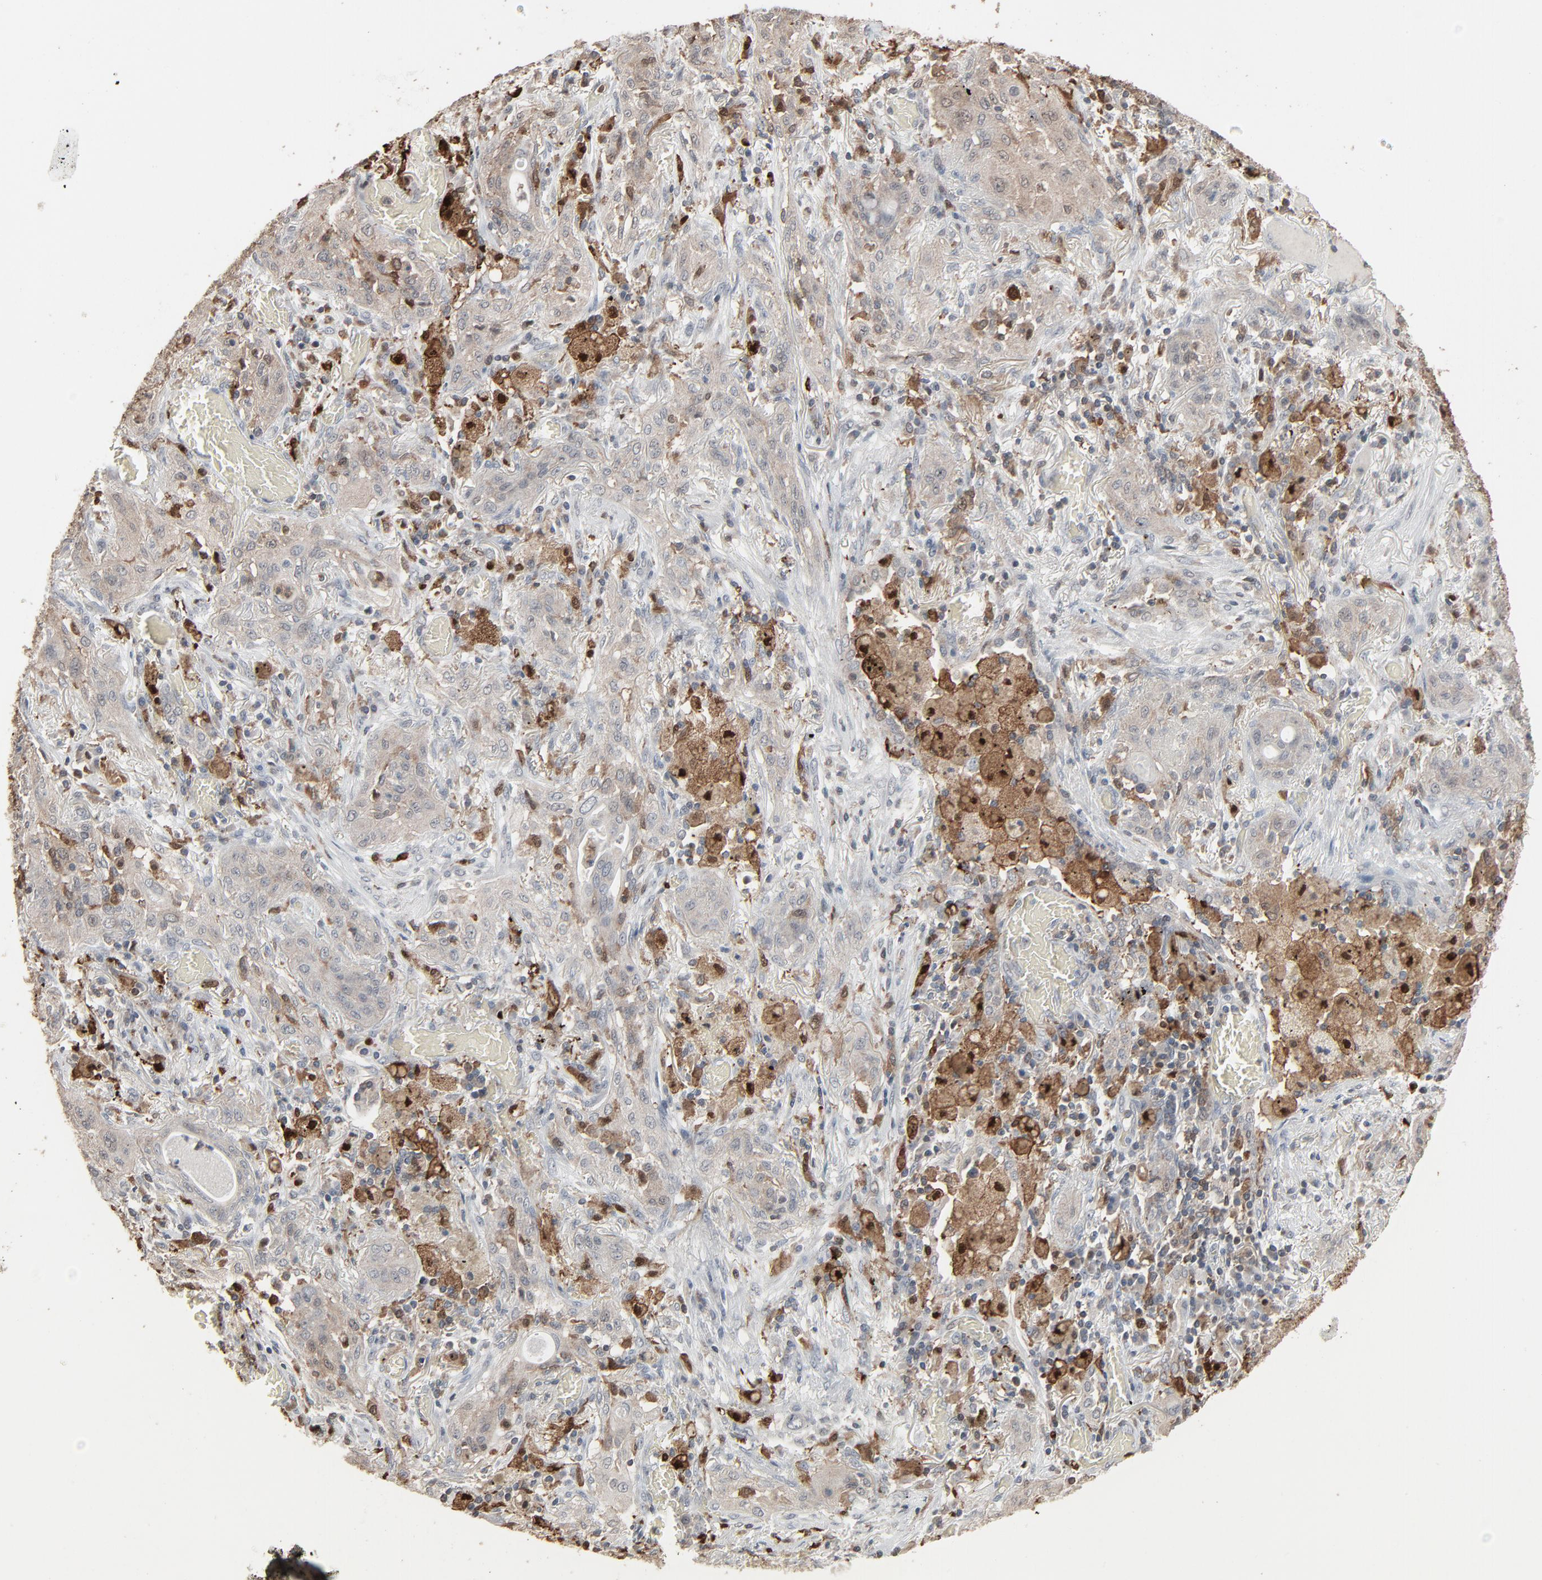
{"staining": {"intensity": "weak", "quantity": "25%-75%", "location": "cytoplasmic/membranous"}, "tissue": "lung cancer", "cell_type": "Tumor cells", "image_type": "cancer", "snomed": [{"axis": "morphology", "description": "Squamous cell carcinoma, NOS"}, {"axis": "topography", "description": "Lung"}], "caption": "Immunohistochemistry (IHC) of human lung squamous cell carcinoma exhibits low levels of weak cytoplasmic/membranous expression in approximately 25%-75% of tumor cells. Immunohistochemistry (IHC) stains the protein of interest in brown and the nuclei are stained blue.", "gene": "DOCK8", "patient": {"sex": "female", "age": 47}}